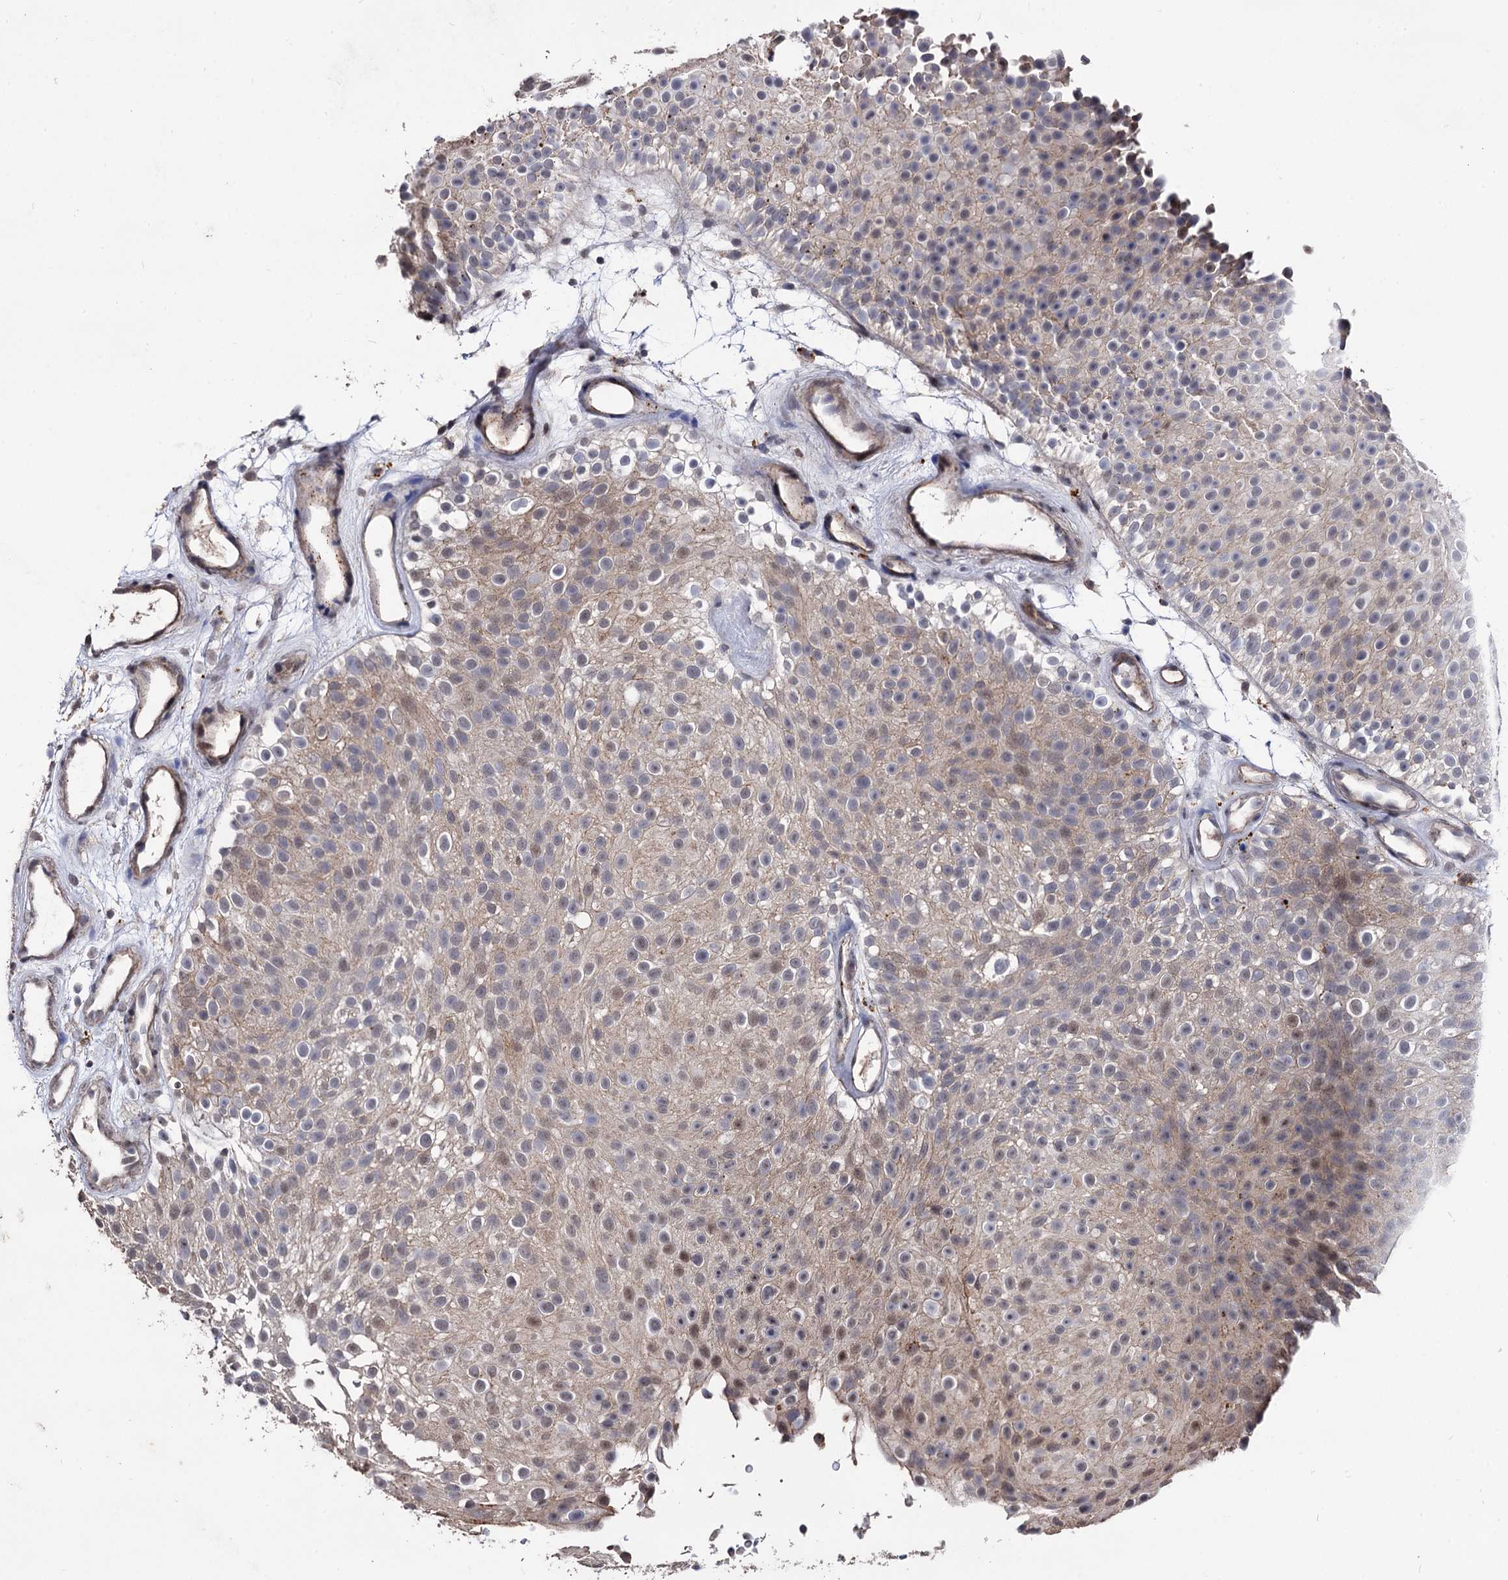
{"staining": {"intensity": "weak", "quantity": ">75%", "location": "cytoplasmic/membranous,nuclear"}, "tissue": "urothelial cancer", "cell_type": "Tumor cells", "image_type": "cancer", "snomed": [{"axis": "morphology", "description": "Urothelial carcinoma, Low grade"}, {"axis": "topography", "description": "Urinary bladder"}], "caption": "Weak cytoplasmic/membranous and nuclear expression is identified in about >75% of tumor cells in low-grade urothelial carcinoma.", "gene": "MICAL2", "patient": {"sex": "male", "age": 78}}